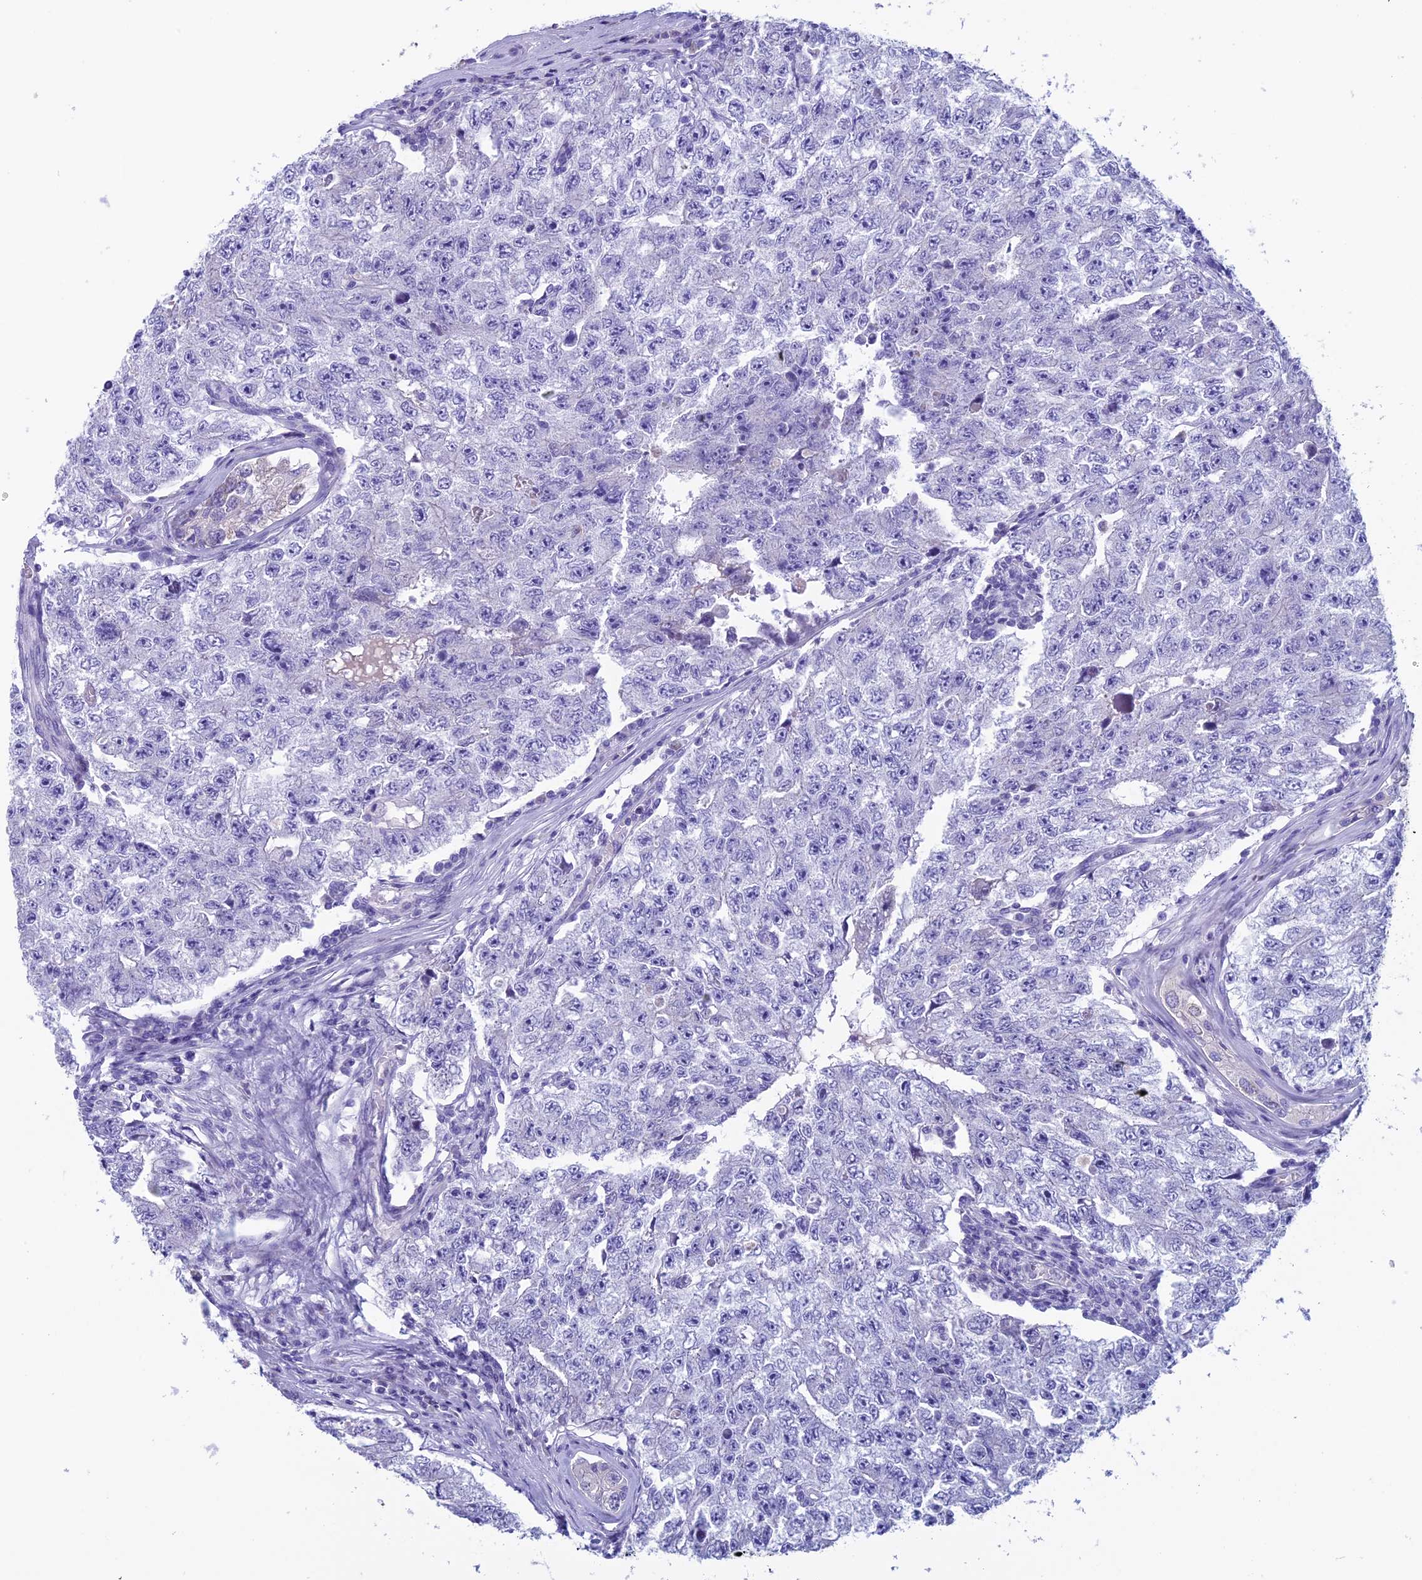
{"staining": {"intensity": "negative", "quantity": "none", "location": "none"}, "tissue": "testis cancer", "cell_type": "Tumor cells", "image_type": "cancer", "snomed": [{"axis": "morphology", "description": "Carcinoma, Embryonal, NOS"}, {"axis": "topography", "description": "Testis"}], "caption": "This is an IHC image of testis cancer (embryonal carcinoma). There is no positivity in tumor cells.", "gene": "ZNF563", "patient": {"sex": "male", "age": 17}}